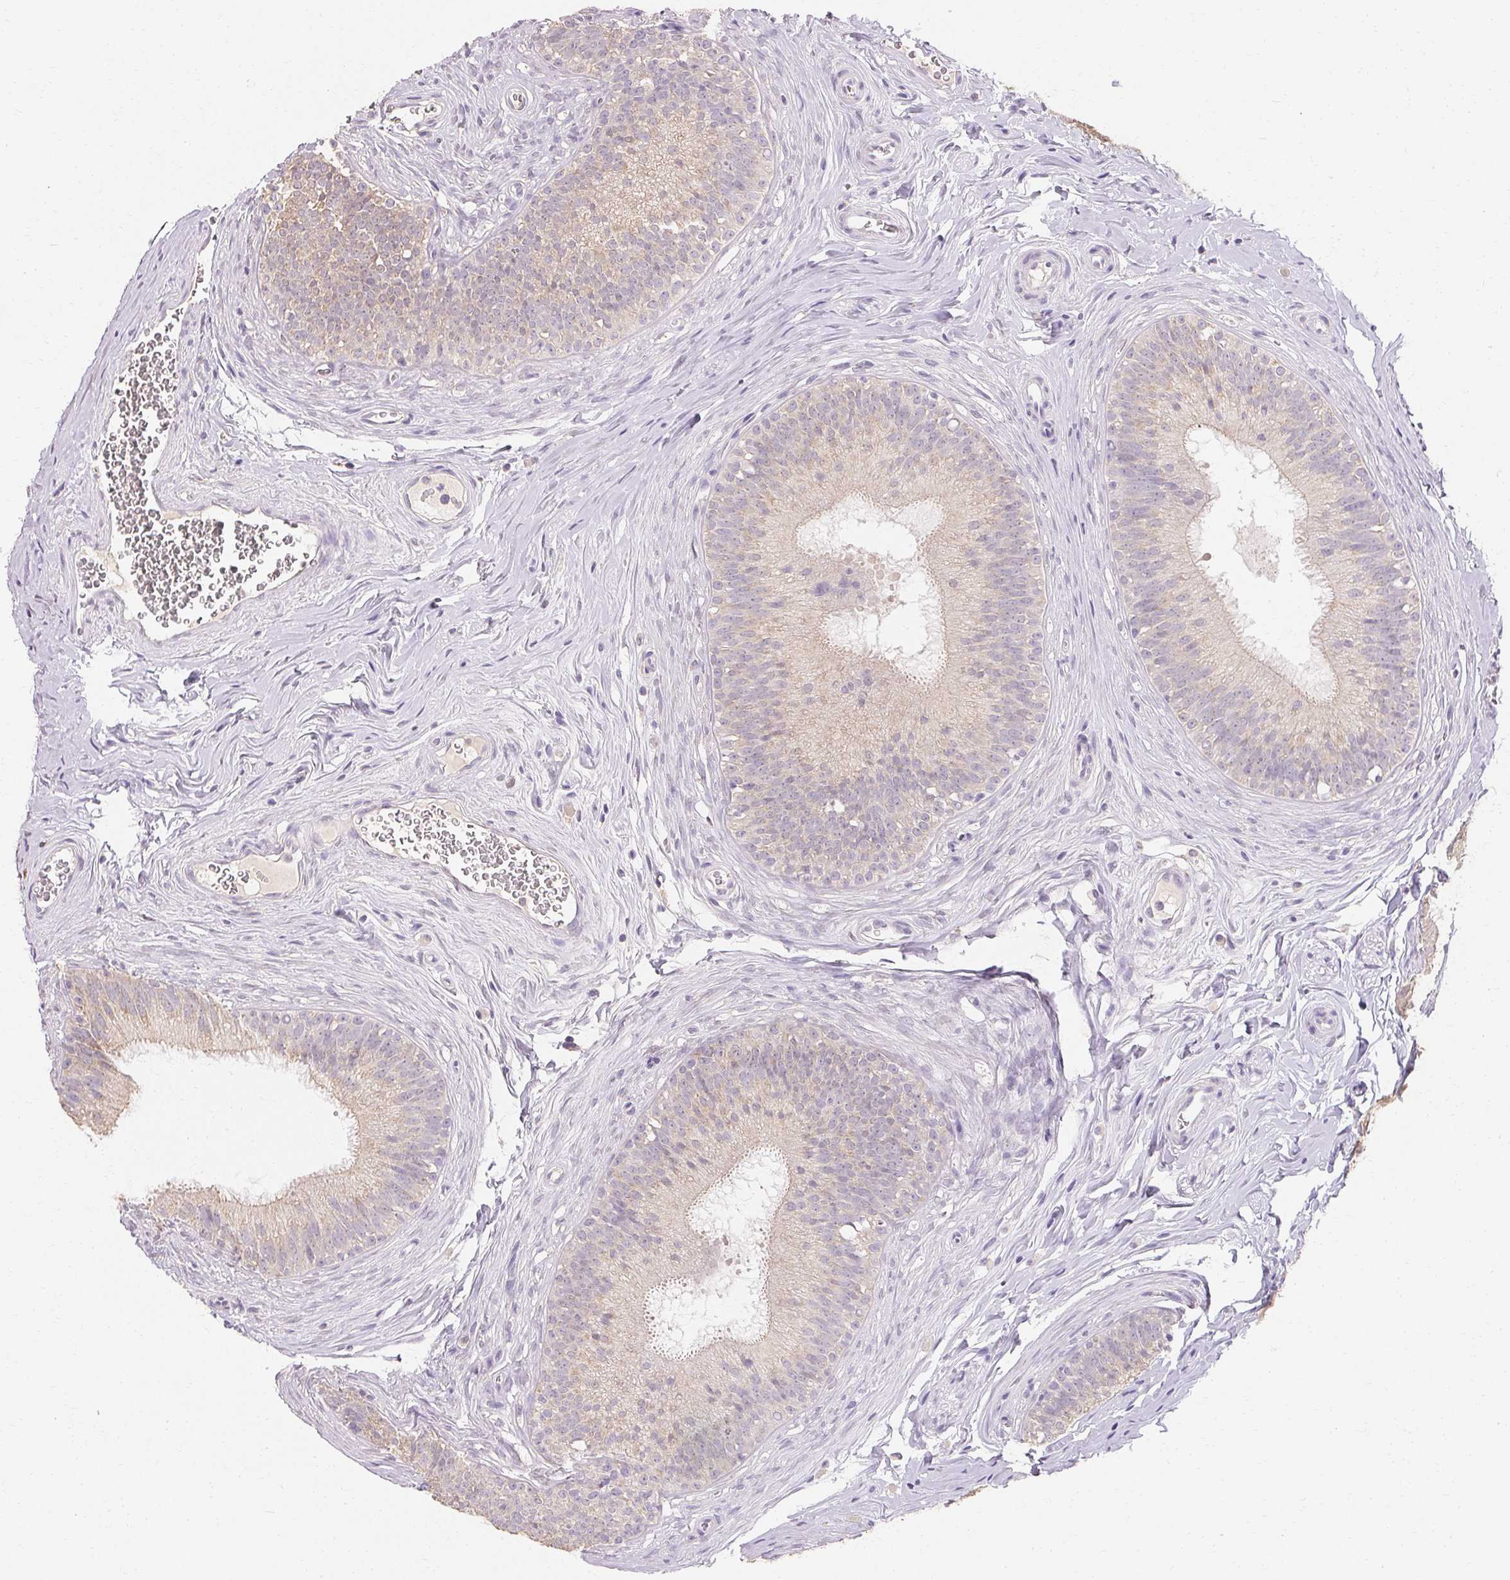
{"staining": {"intensity": "weak", "quantity": "<25%", "location": "cytoplasmic/membranous"}, "tissue": "epididymis", "cell_type": "Glandular cells", "image_type": "normal", "snomed": [{"axis": "morphology", "description": "Normal tissue, NOS"}, {"axis": "topography", "description": "Epididymis"}], "caption": "A histopathology image of human epididymis is negative for staining in glandular cells. (DAB (3,3'-diaminobenzidine) immunohistochemistry, high magnification).", "gene": "MAP7D2", "patient": {"sex": "male", "age": 24}}